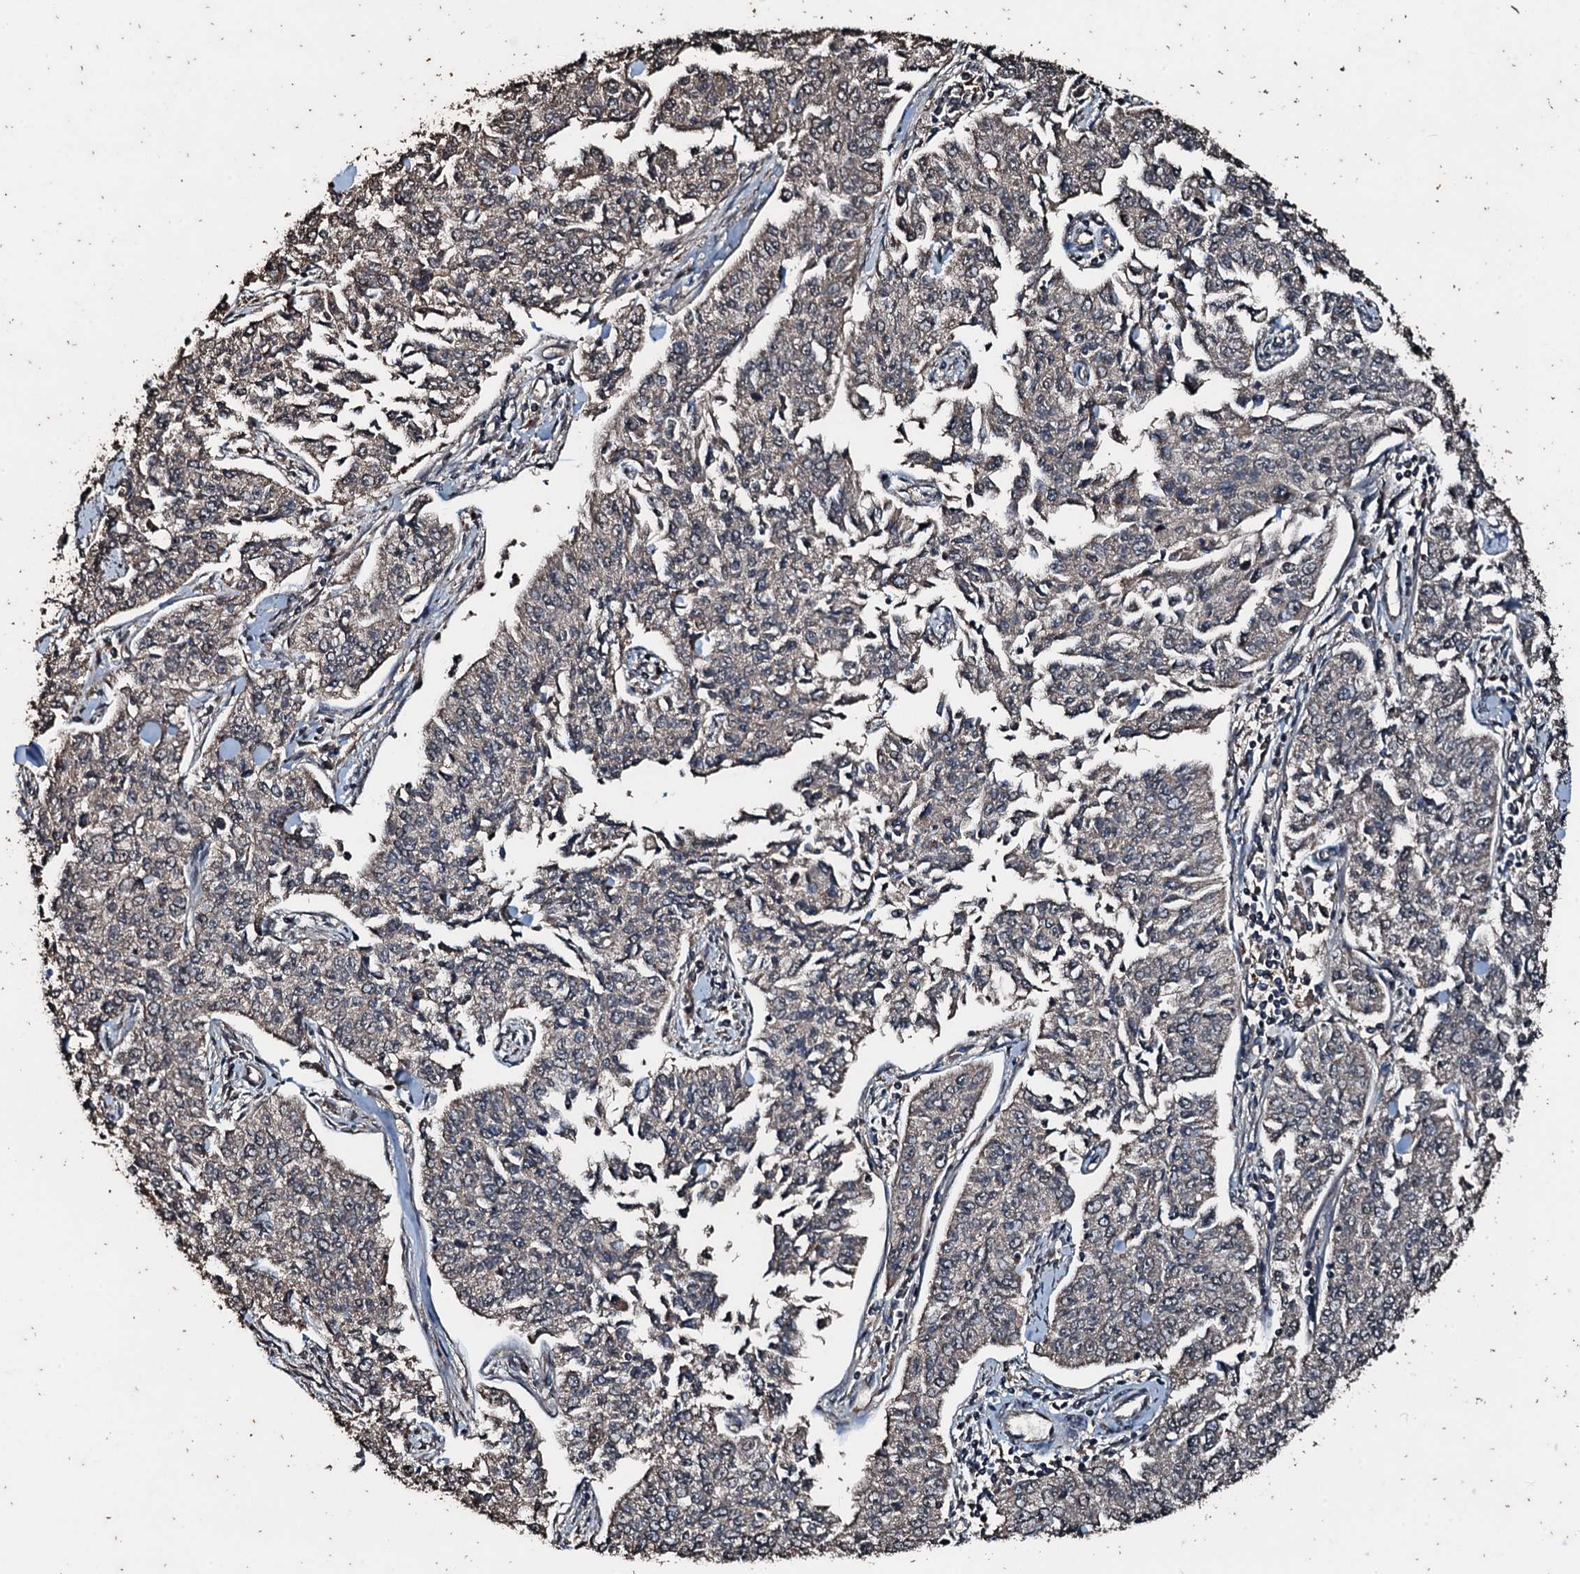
{"staining": {"intensity": "weak", "quantity": "25%-75%", "location": "cytoplasmic/membranous"}, "tissue": "cervical cancer", "cell_type": "Tumor cells", "image_type": "cancer", "snomed": [{"axis": "morphology", "description": "Squamous cell carcinoma, NOS"}, {"axis": "topography", "description": "Cervix"}], "caption": "This micrograph exhibits immunohistochemistry staining of squamous cell carcinoma (cervical), with low weak cytoplasmic/membranous expression in about 25%-75% of tumor cells.", "gene": "FAAP24", "patient": {"sex": "female", "age": 35}}